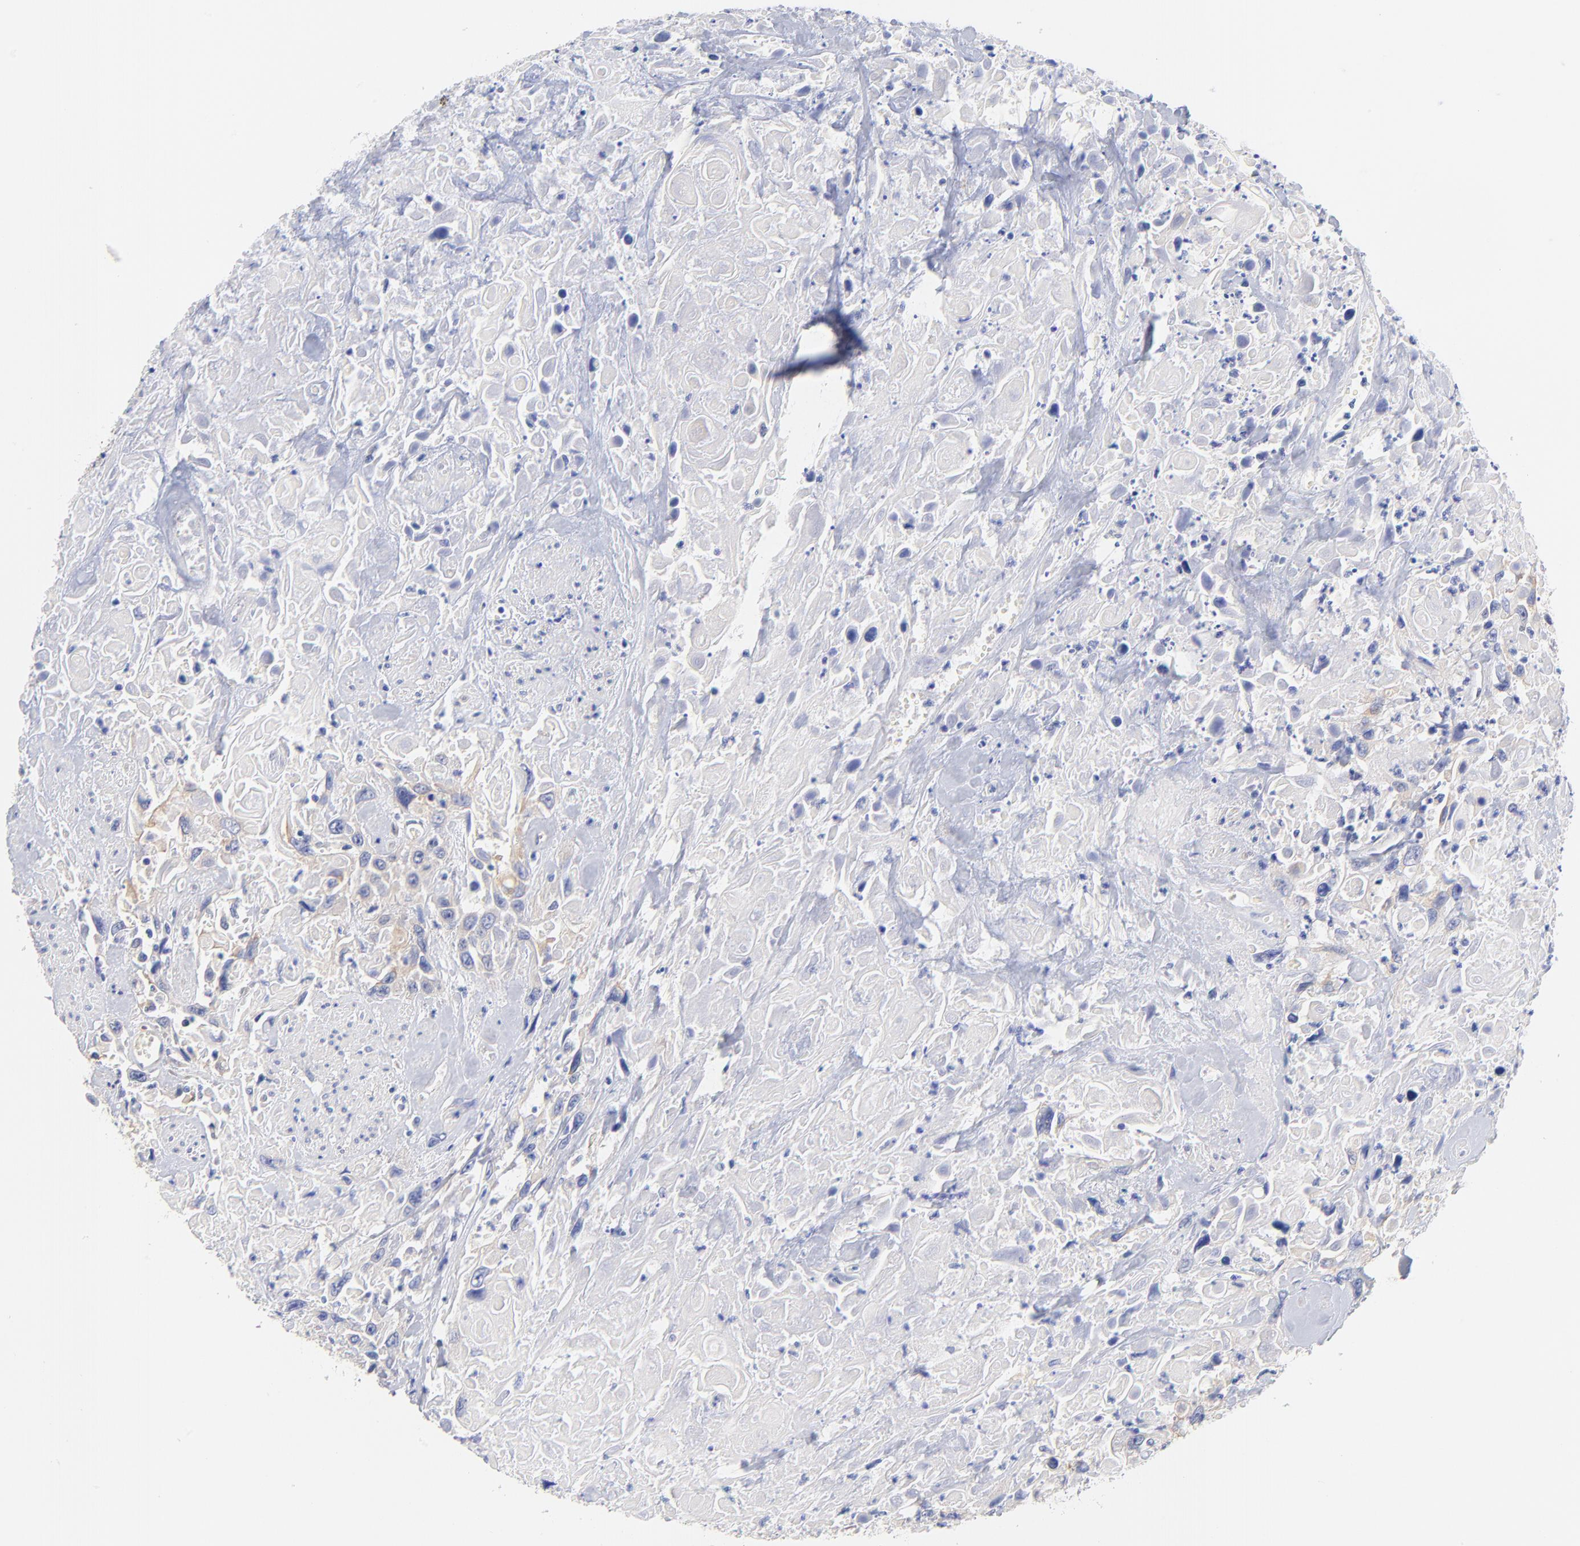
{"staining": {"intensity": "weak", "quantity": "<25%", "location": "cytoplasmic/membranous"}, "tissue": "urothelial cancer", "cell_type": "Tumor cells", "image_type": "cancer", "snomed": [{"axis": "morphology", "description": "Urothelial carcinoma, High grade"}, {"axis": "topography", "description": "Urinary bladder"}], "caption": "High-grade urothelial carcinoma was stained to show a protein in brown. There is no significant staining in tumor cells.", "gene": "TNFRSF13C", "patient": {"sex": "female", "age": 84}}